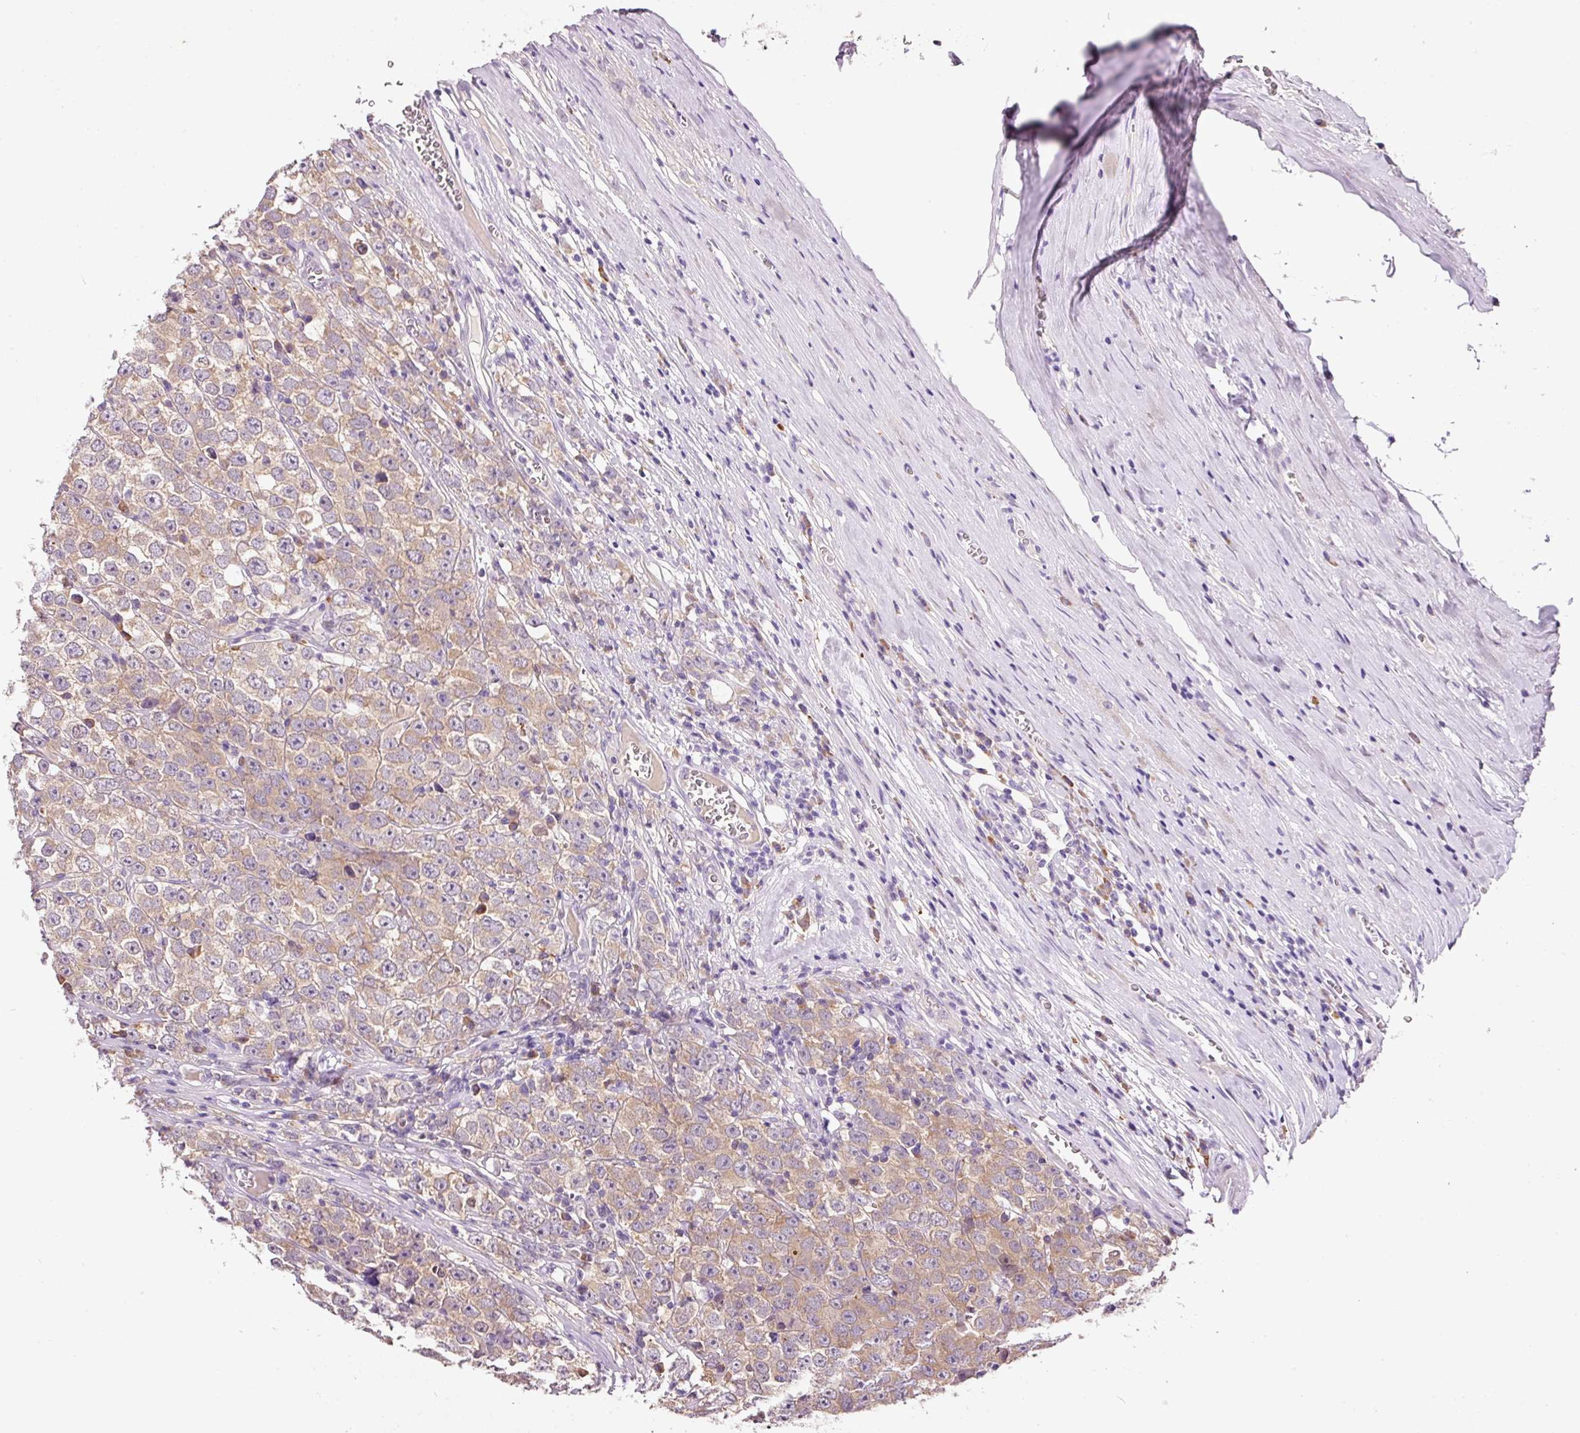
{"staining": {"intensity": "weak", "quantity": ">75%", "location": "cytoplasmic/membranous"}, "tissue": "testis cancer", "cell_type": "Tumor cells", "image_type": "cancer", "snomed": [{"axis": "morphology", "description": "Seminoma, NOS"}, {"axis": "morphology", "description": "Carcinoma, Embryonal, NOS"}, {"axis": "topography", "description": "Testis"}], "caption": "A micrograph of human testis cancer stained for a protein displays weak cytoplasmic/membranous brown staining in tumor cells.", "gene": "TENT5C", "patient": {"sex": "male", "age": 52}}